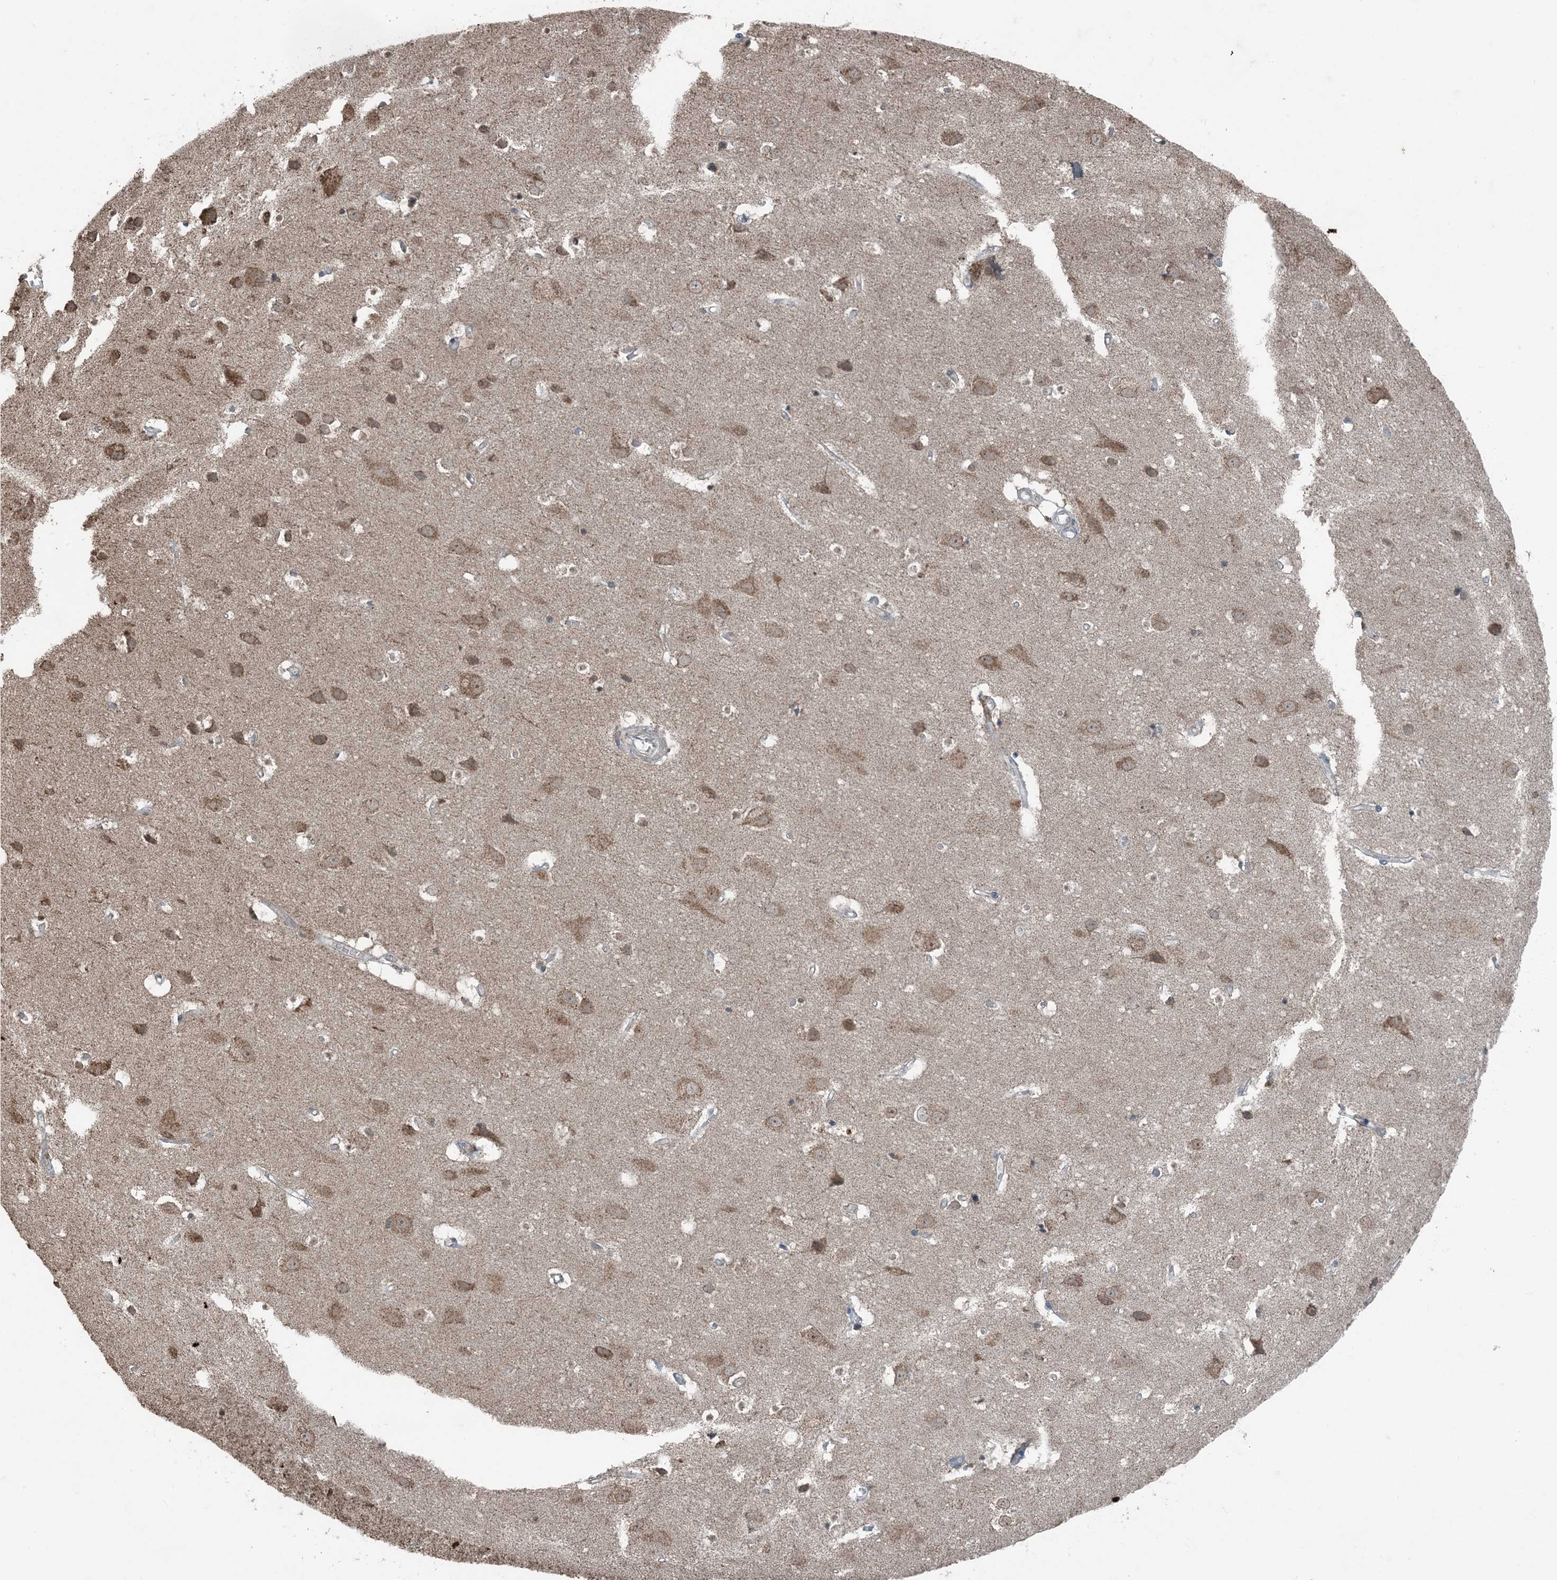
{"staining": {"intensity": "negative", "quantity": "none", "location": "none"}, "tissue": "cerebral cortex", "cell_type": "Endothelial cells", "image_type": "normal", "snomed": [{"axis": "morphology", "description": "Normal tissue, NOS"}, {"axis": "topography", "description": "Cerebral cortex"}], "caption": "DAB (3,3'-diaminobenzidine) immunohistochemical staining of benign human cerebral cortex shows no significant positivity in endothelial cells.", "gene": "GNL1", "patient": {"sex": "male", "age": 54}}